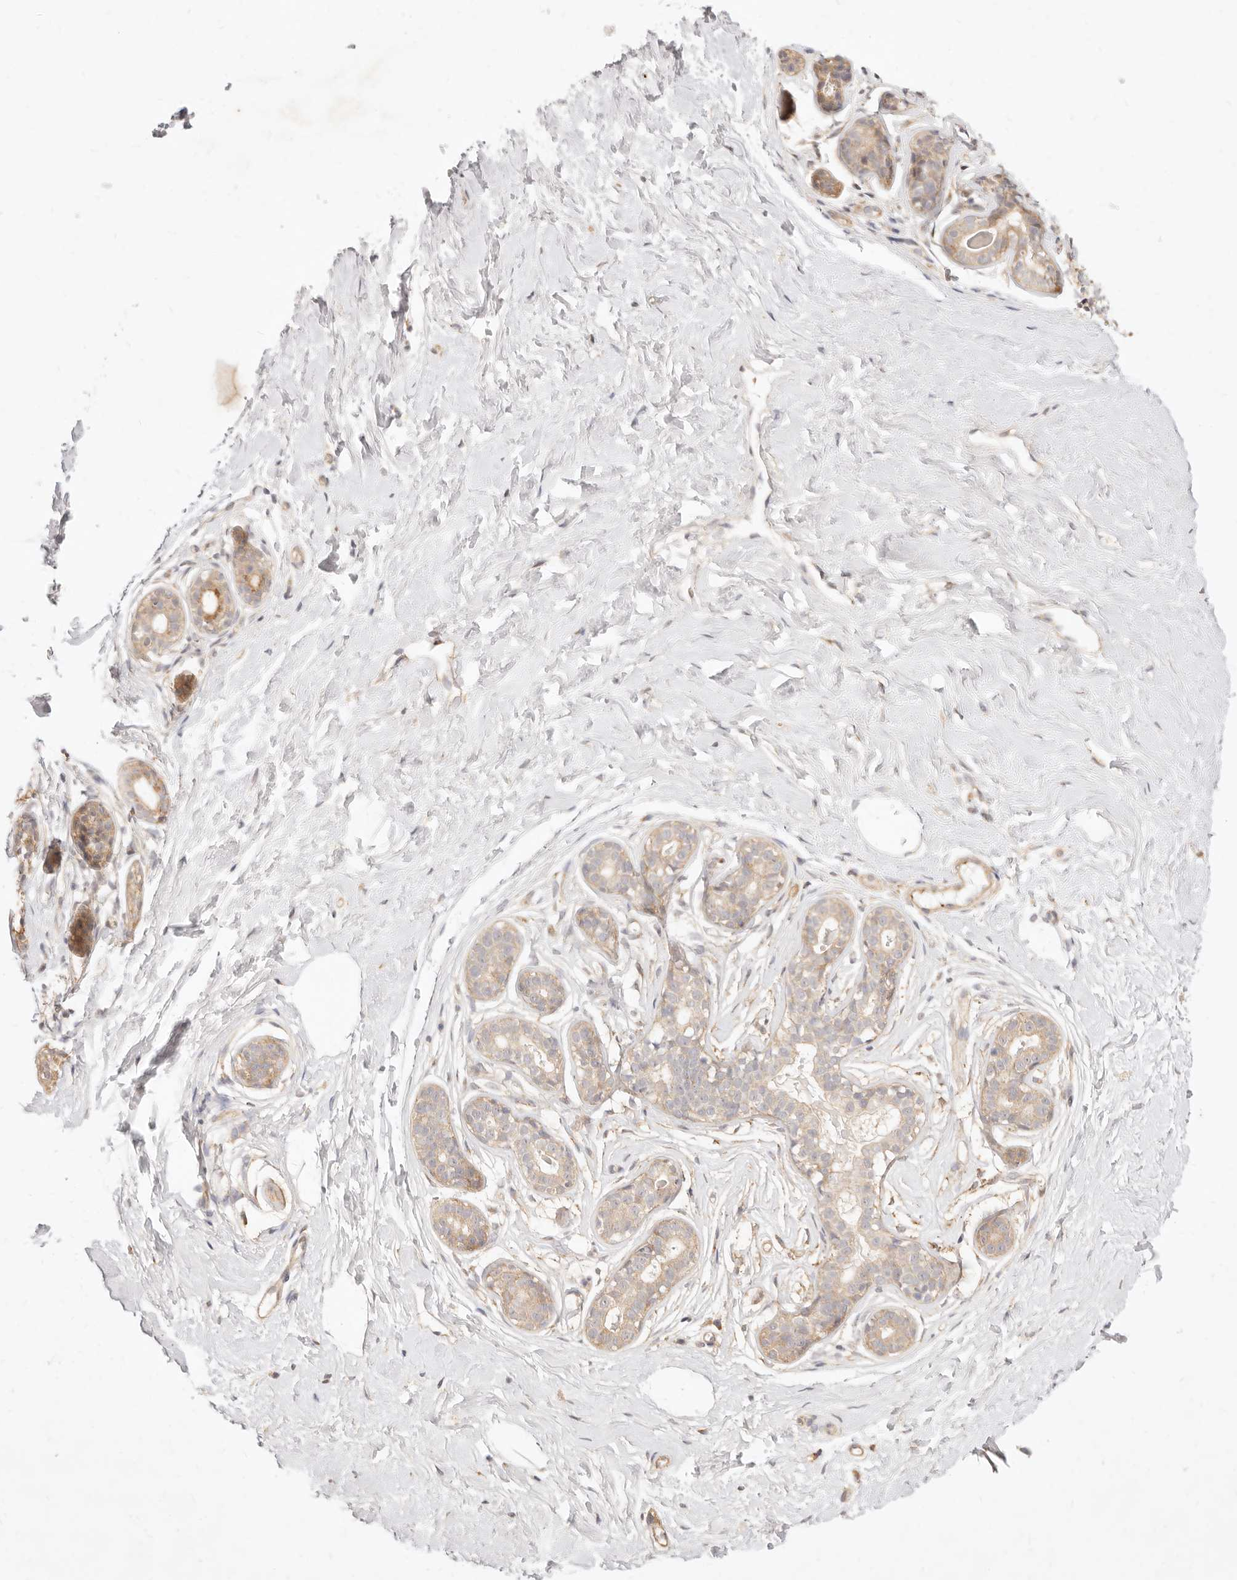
{"staining": {"intensity": "moderate", "quantity": ">75%", "location": "cytoplasmic/membranous"}, "tissue": "breast", "cell_type": "Adipocytes", "image_type": "normal", "snomed": [{"axis": "morphology", "description": "Normal tissue, NOS"}, {"axis": "morphology", "description": "Adenoma, NOS"}, {"axis": "topography", "description": "Breast"}], "caption": "Brown immunohistochemical staining in unremarkable breast reveals moderate cytoplasmic/membranous positivity in approximately >75% of adipocytes.", "gene": "UBXN10", "patient": {"sex": "female", "age": 23}}